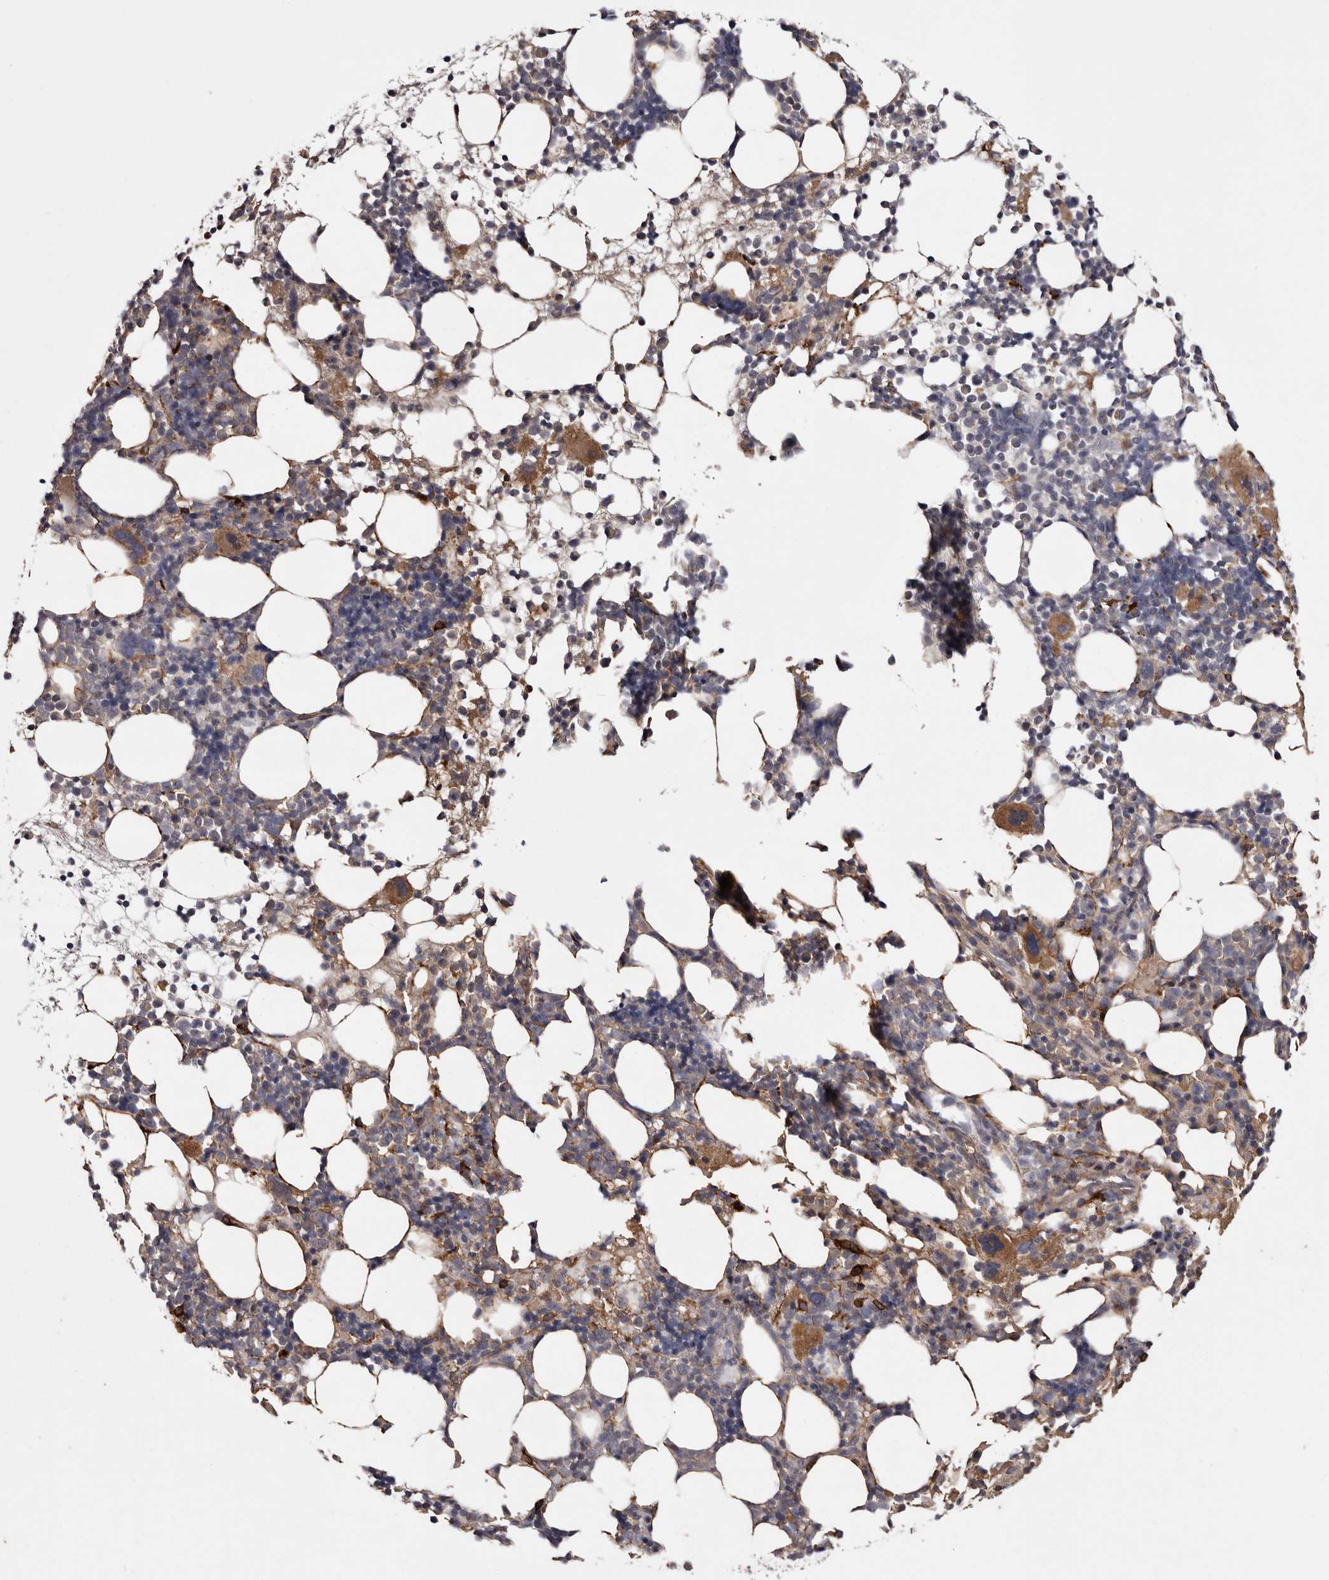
{"staining": {"intensity": "moderate", "quantity": "<25%", "location": "cytoplasmic/membranous"}, "tissue": "bone marrow", "cell_type": "Hematopoietic cells", "image_type": "normal", "snomed": [{"axis": "morphology", "description": "Normal tissue, NOS"}, {"axis": "topography", "description": "Bone marrow"}], "caption": "The histopathology image shows immunohistochemical staining of unremarkable bone marrow. There is moderate cytoplasmic/membranous staining is identified in about <25% of hematopoietic cells.", "gene": "CYP1B1", "patient": {"sex": "female", "age": 57}}